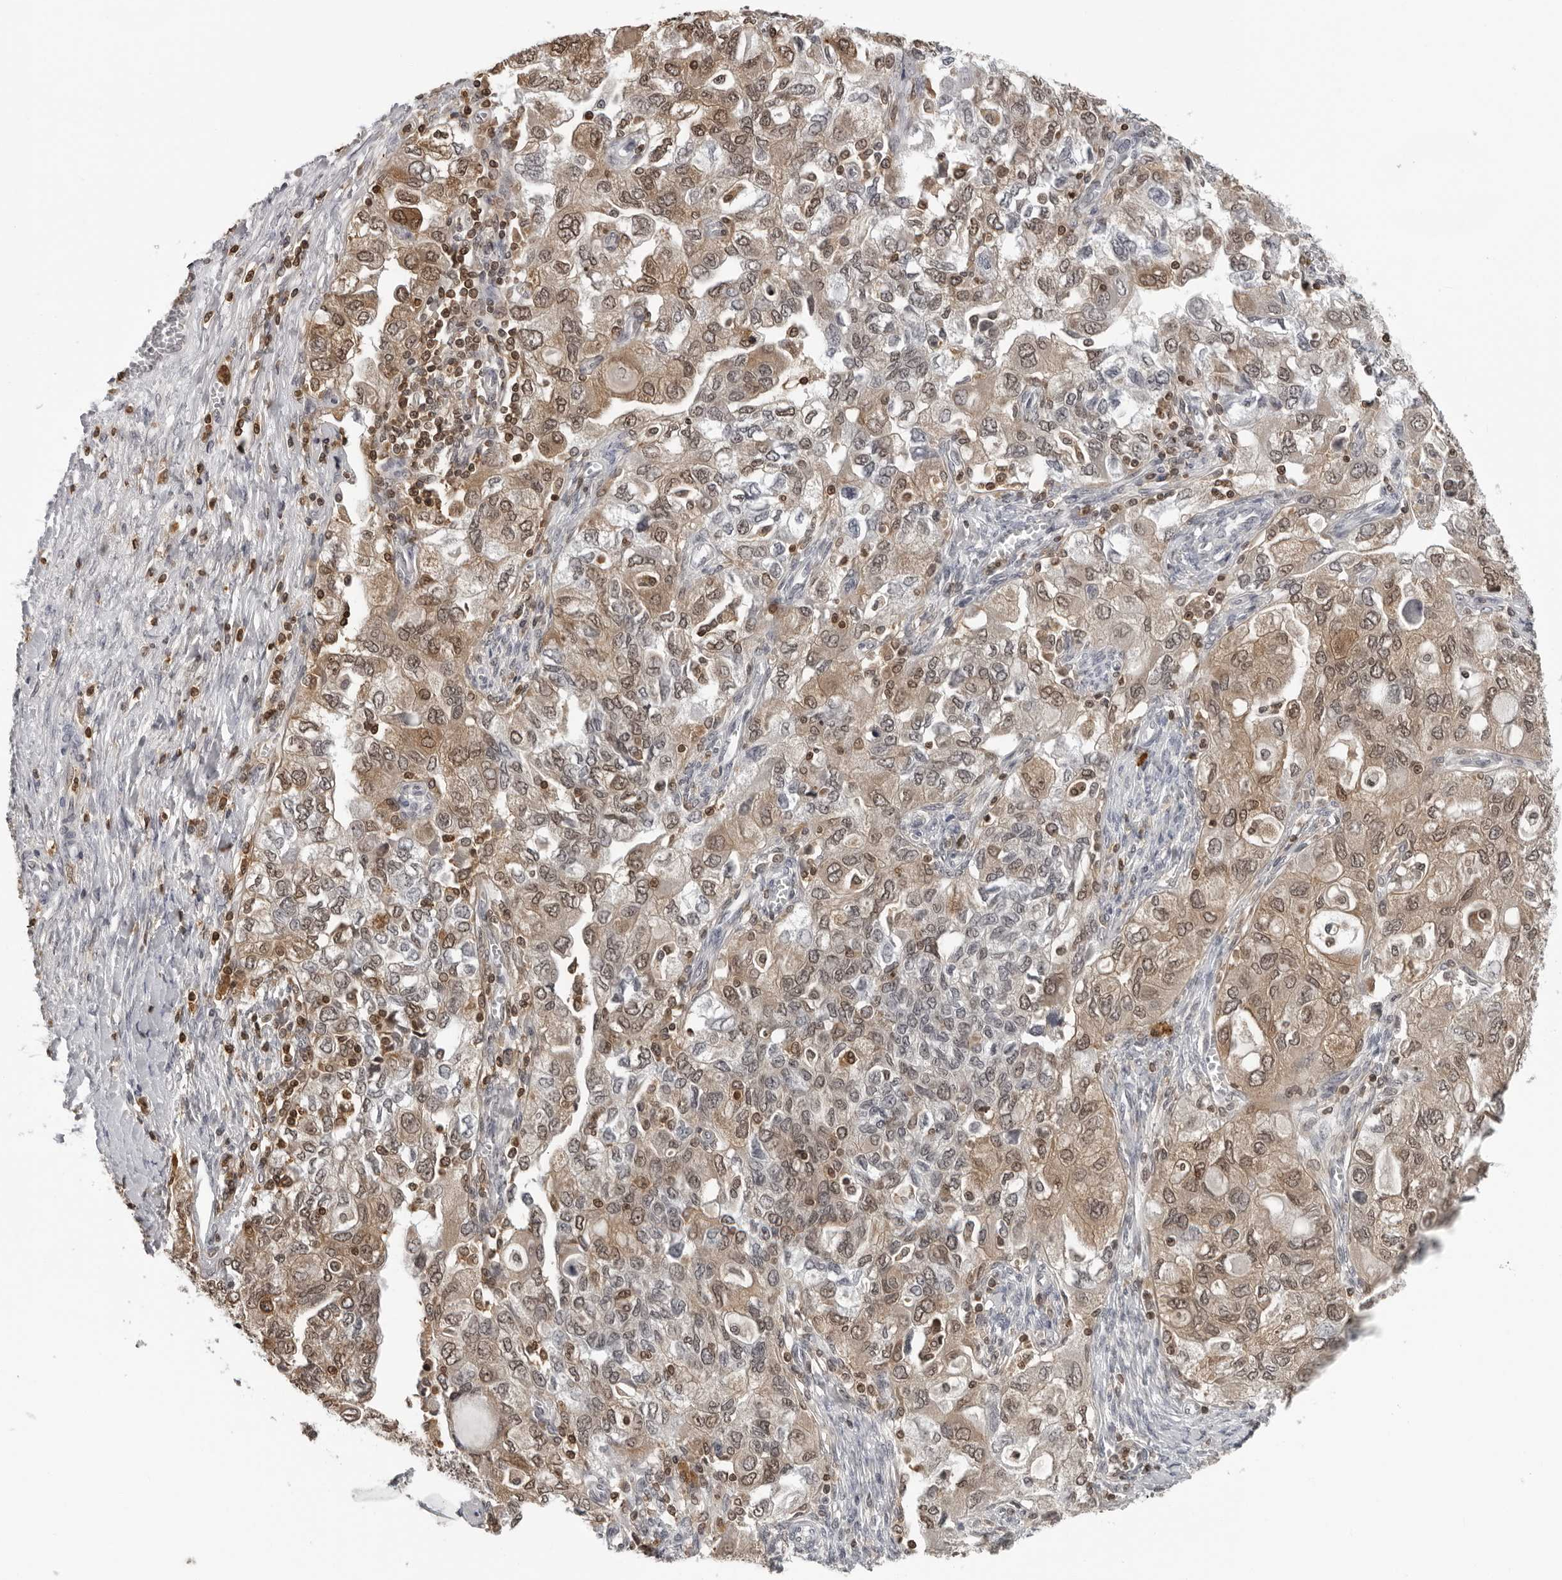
{"staining": {"intensity": "weak", "quantity": ">75%", "location": "cytoplasmic/membranous,nuclear"}, "tissue": "ovarian cancer", "cell_type": "Tumor cells", "image_type": "cancer", "snomed": [{"axis": "morphology", "description": "Carcinoma, NOS"}, {"axis": "morphology", "description": "Cystadenocarcinoma, serous, NOS"}, {"axis": "topography", "description": "Ovary"}], "caption": "Carcinoma (ovarian) stained with a brown dye demonstrates weak cytoplasmic/membranous and nuclear positive staining in about >75% of tumor cells.", "gene": "HSPH1", "patient": {"sex": "female", "age": 69}}